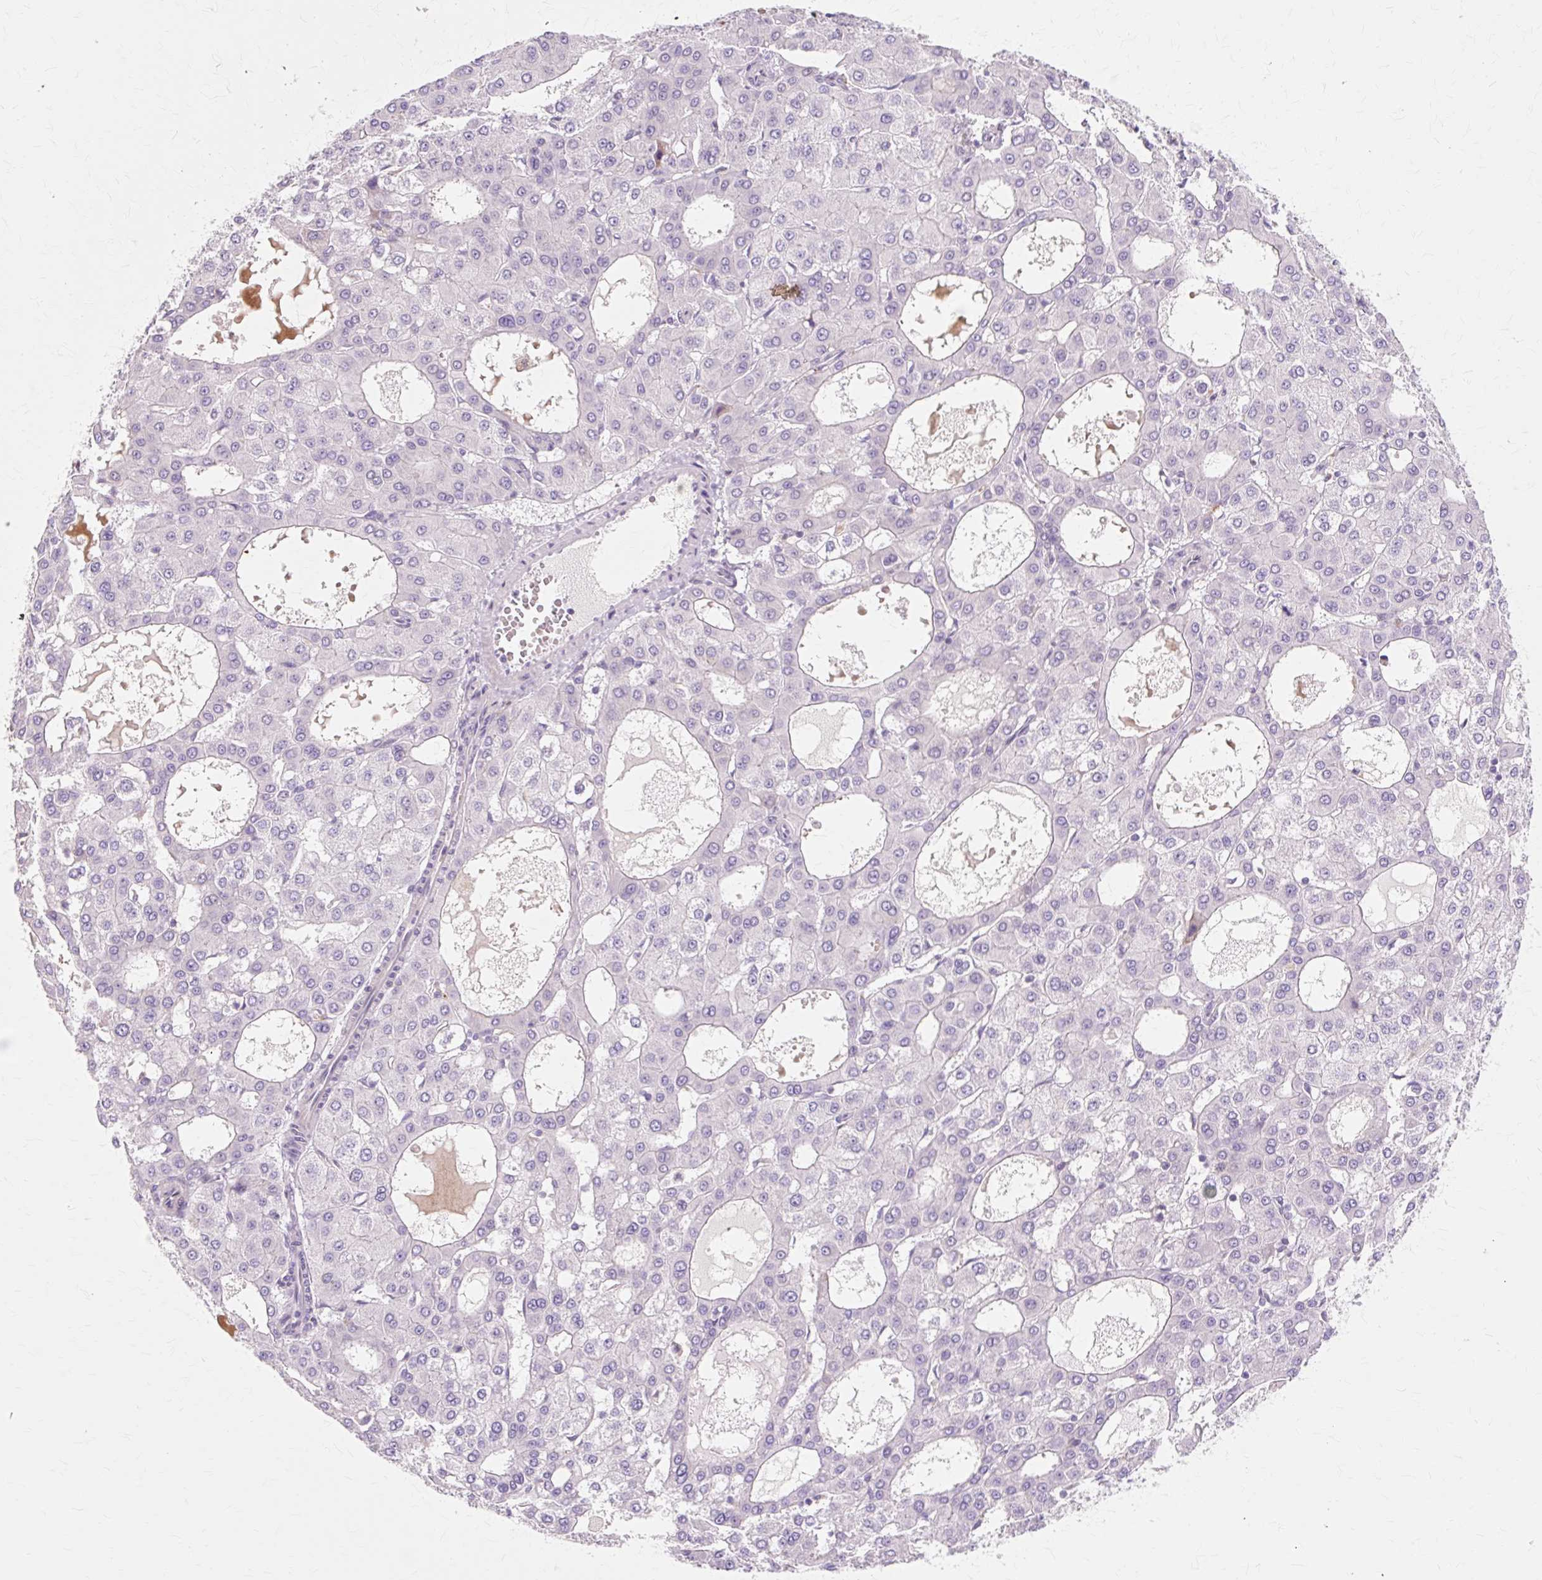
{"staining": {"intensity": "negative", "quantity": "none", "location": "none"}, "tissue": "liver cancer", "cell_type": "Tumor cells", "image_type": "cancer", "snomed": [{"axis": "morphology", "description": "Carcinoma, Hepatocellular, NOS"}, {"axis": "topography", "description": "Liver"}], "caption": "Protein analysis of liver cancer reveals no significant positivity in tumor cells. (Brightfield microscopy of DAB IHC at high magnification).", "gene": "IRX2", "patient": {"sex": "male", "age": 47}}